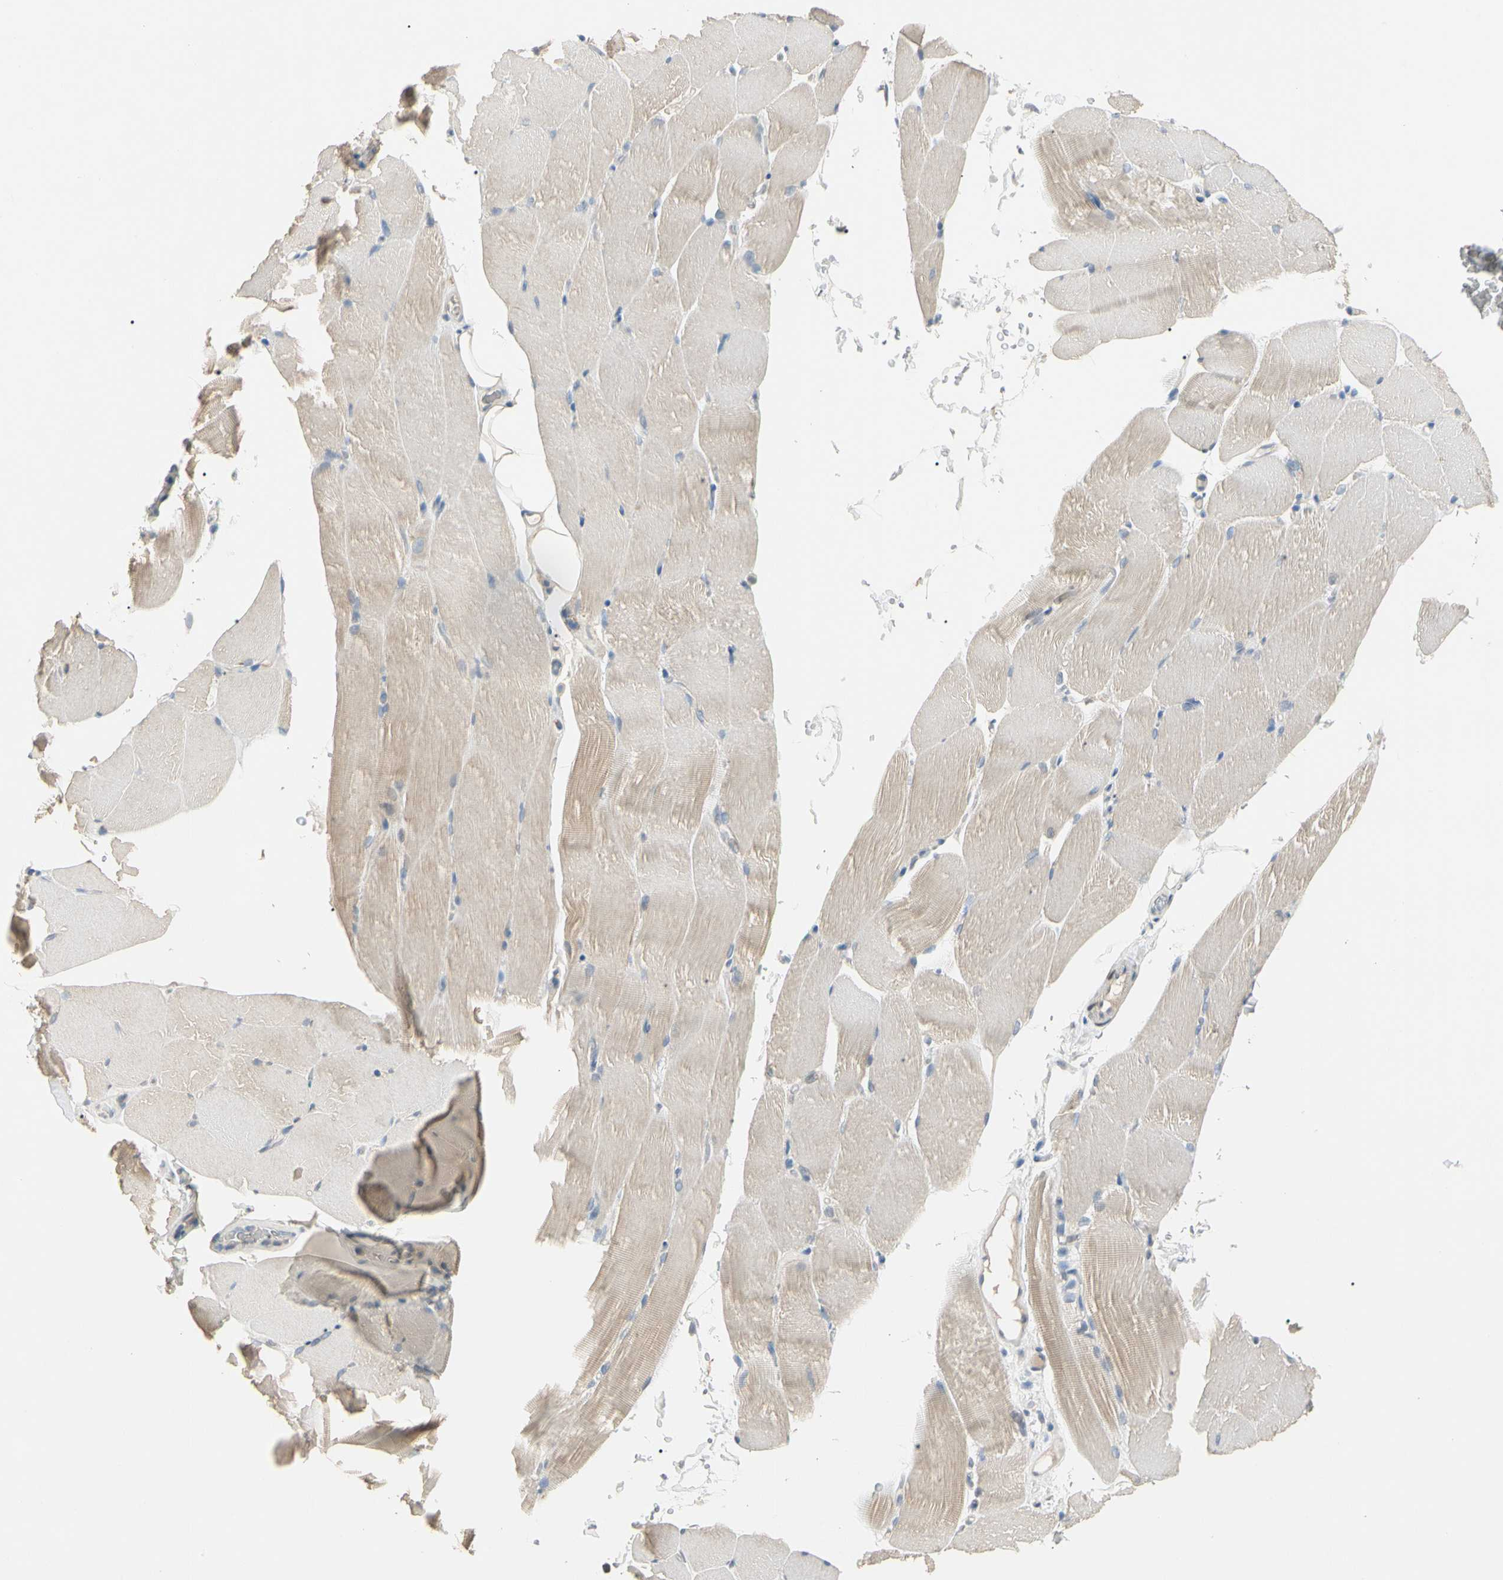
{"staining": {"intensity": "weak", "quantity": "25%-75%", "location": "cytoplasmic/membranous"}, "tissue": "skeletal muscle", "cell_type": "Myocytes", "image_type": "normal", "snomed": [{"axis": "morphology", "description": "Normal tissue, NOS"}, {"axis": "topography", "description": "Skeletal muscle"}, {"axis": "topography", "description": "Parathyroid gland"}], "caption": "Skeletal muscle stained with a brown dye reveals weak cytoplasmic/membranous positive staining in approximately 25%-75% of myocytes.", "gene": "PRSS21", "patient": {"sex": "female", "age": 37}}